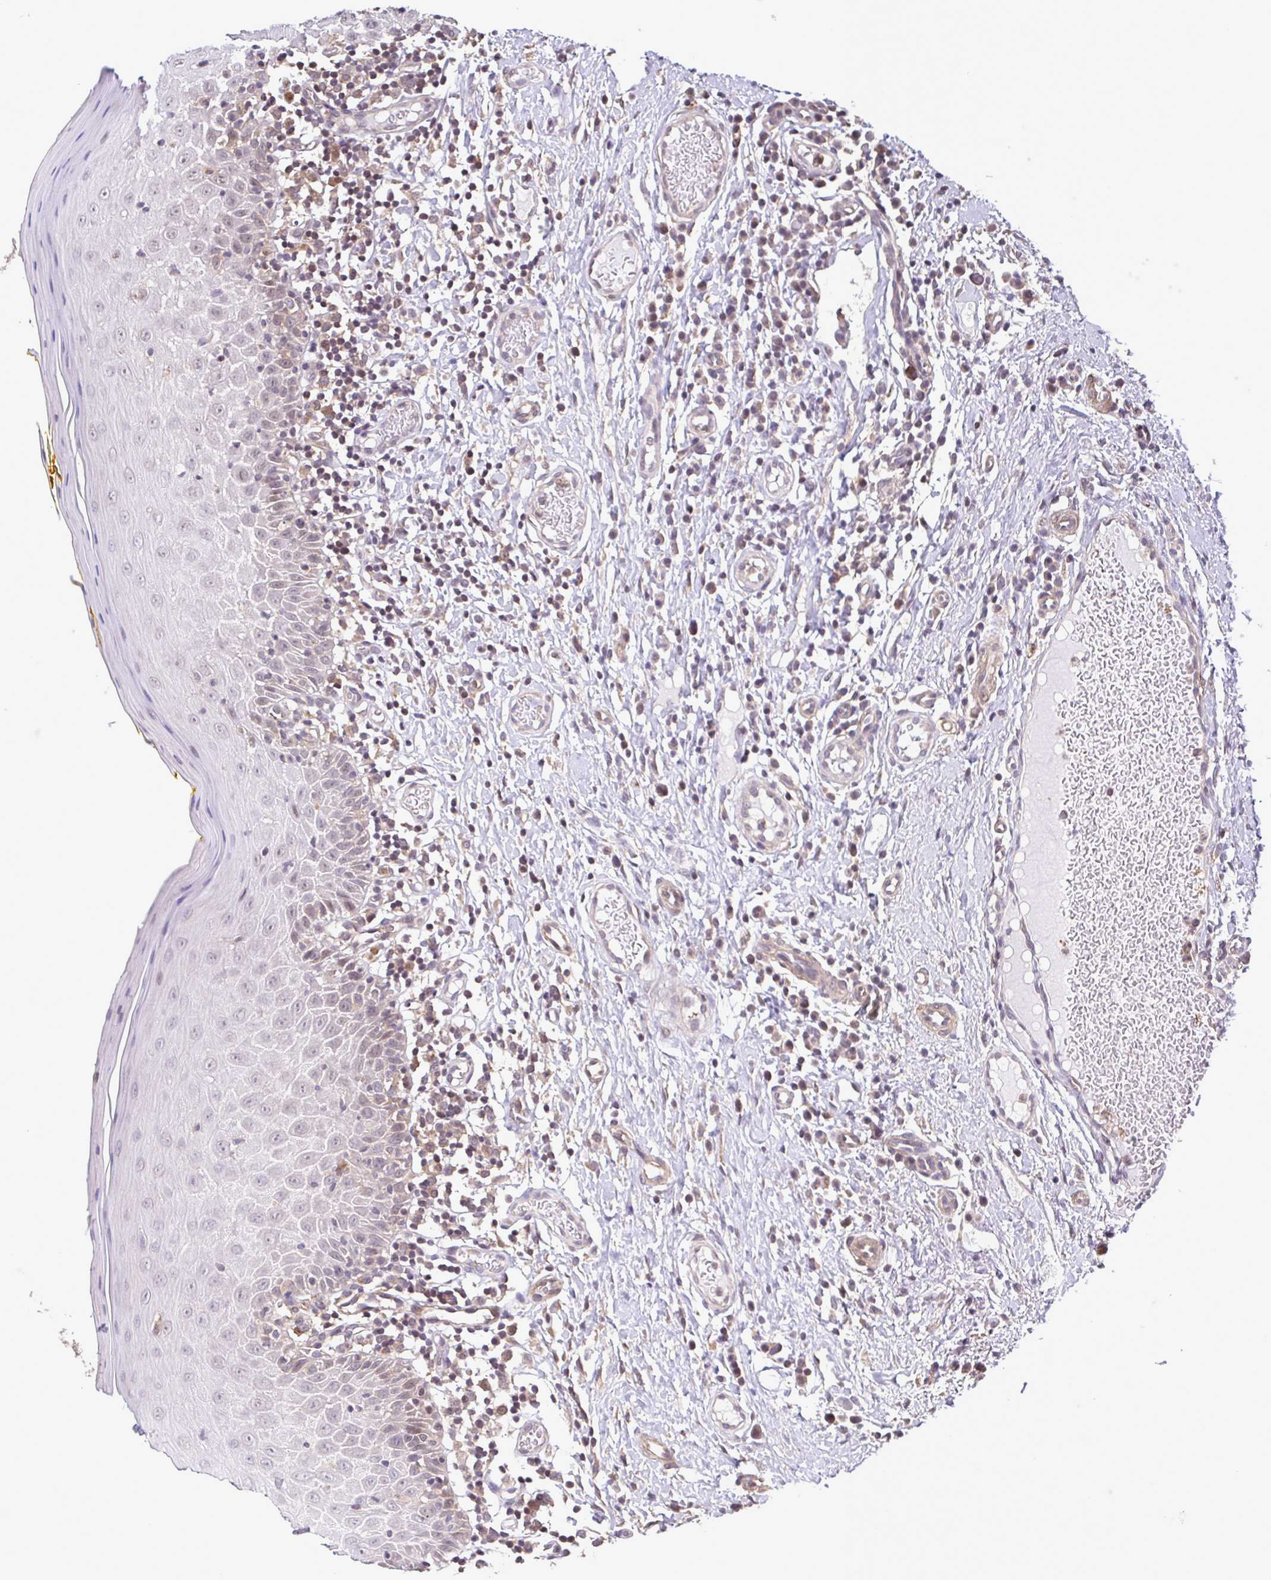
{"staining": {"intensity": "weak", "quantity": "<25%", "location": "nuclear"}, "tissue": "oral mucosa", "cell_type": "Squamous epithelial cells", "image_type": "normal", "snomed": [{"axis": "morphology", "description": "Normal tissue, NOS"}, {"axis": "topography", "description": "Oral tissue"}, {"axis": "topography", "description": "Tounge, NOS"}], "caption": "DAB immunohistochemical staining of unremarkable human oral mucosa displays no significant staining in squamous epithelial cells.", "gene": "ZNF200", "patient": {"sex": "female", "age": 58}}